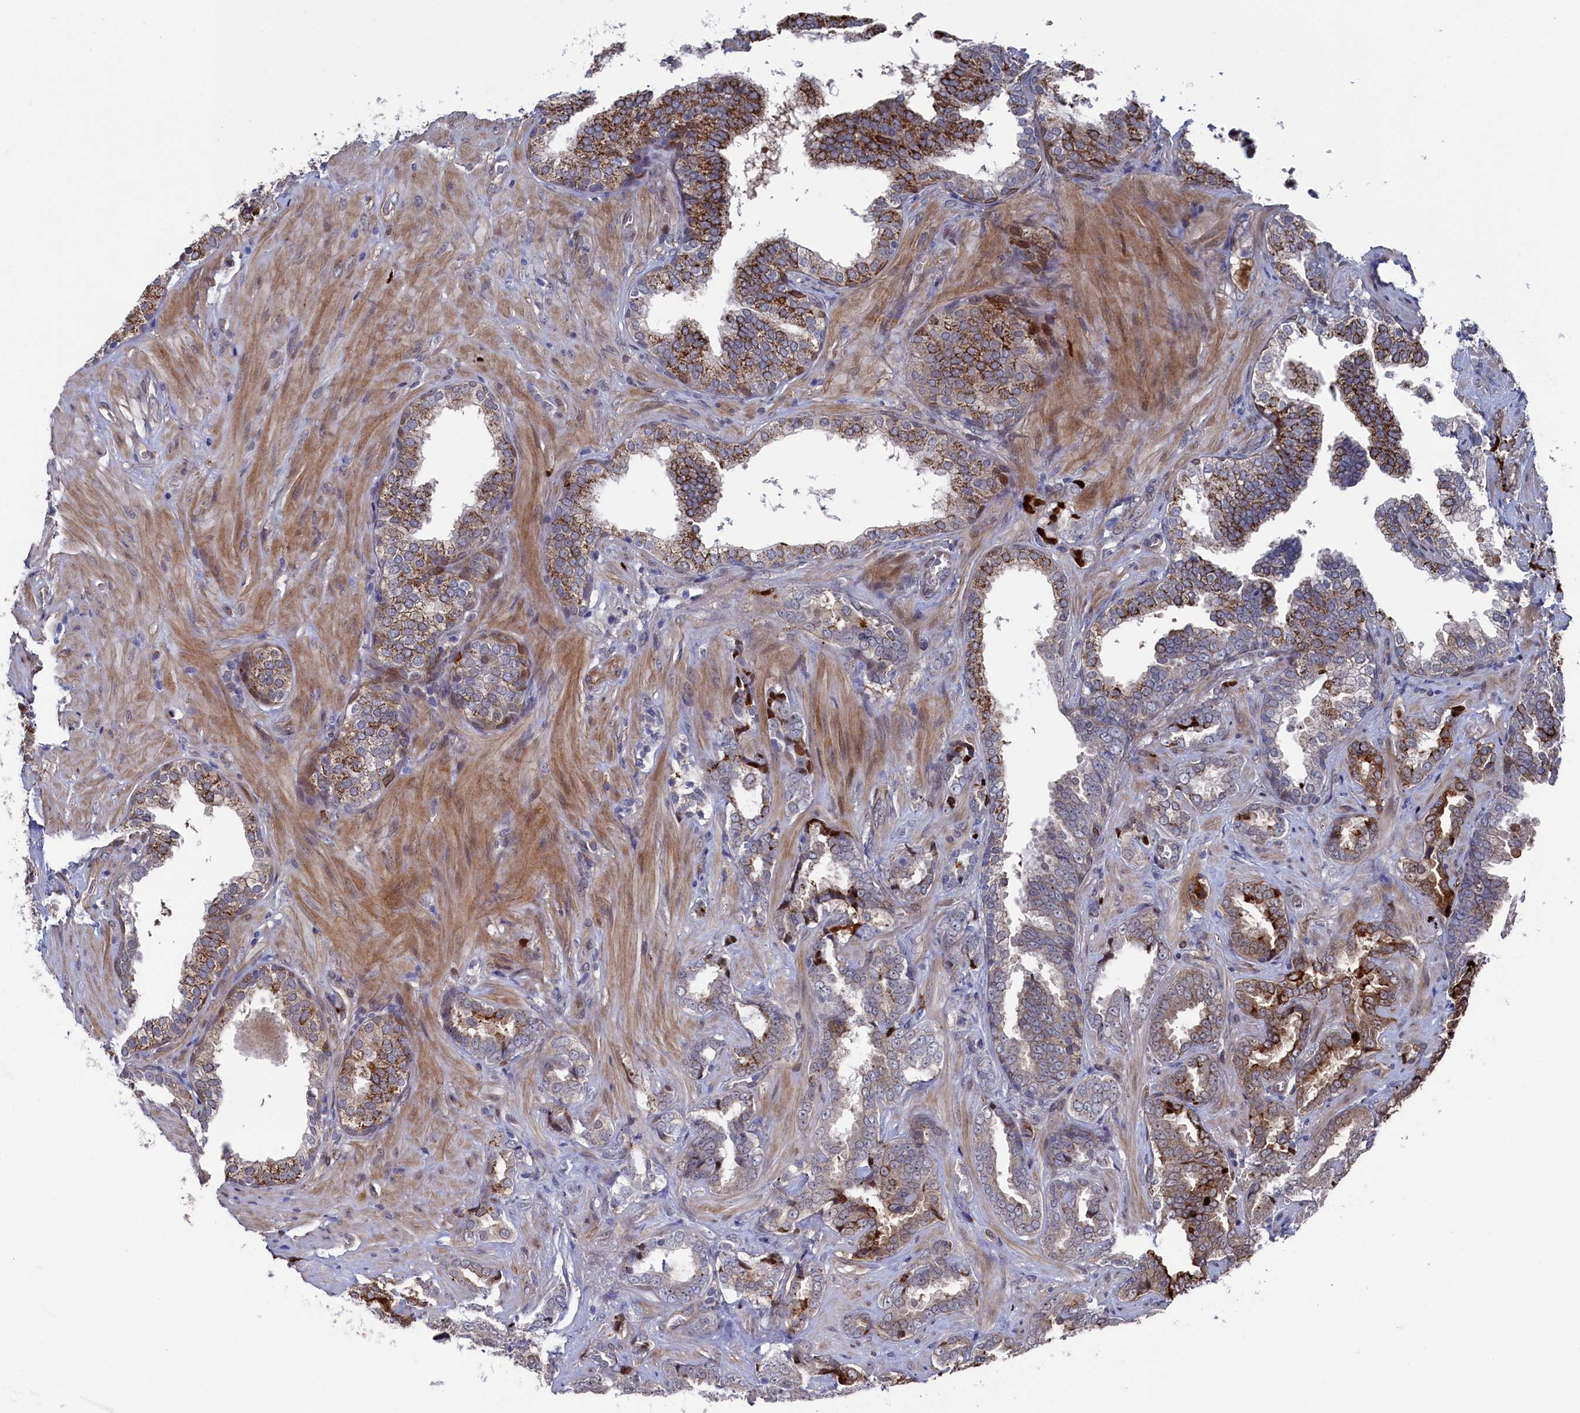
{"staining": {"intensity": "moderate", "quantity": "<25%", "location": "cytoplasmic/membranous"}, "tissue": "prostate cancer", "cell_type": "Tumor cells", "image_type": "cancer", "snomed": [{"axis": "morphology", "description": "Adenocarcinoma, High grade"}, {"axis": "topography", "description": "Prostate and seminal vesicle, NOS"}], "caption": "Tumor cells show moderate cytoplasmic/membranous positivity in approximately <25% of cells in prostate cancer.", "gene": "ZNF891", "patient": {"sex": "male", "age": 67}}